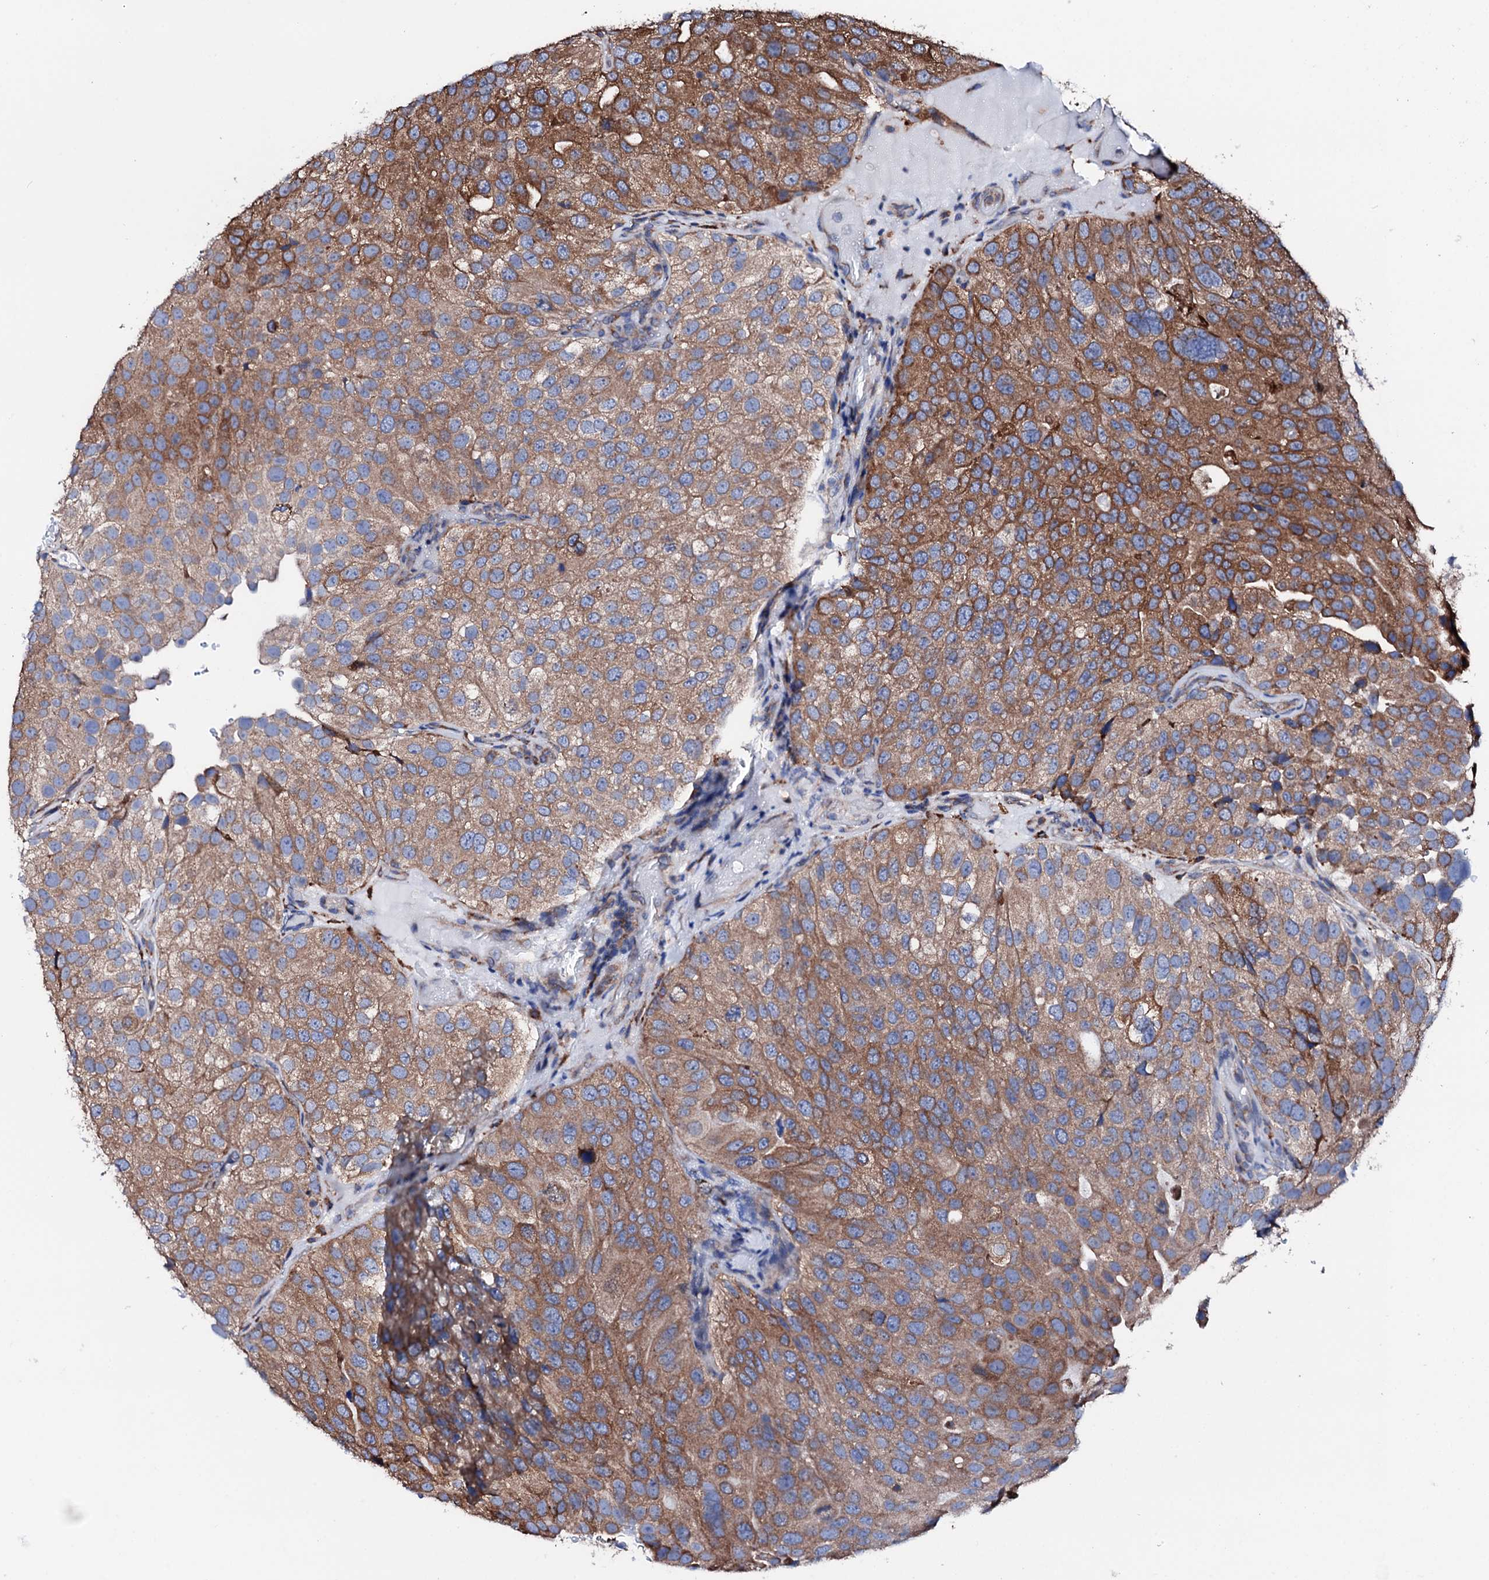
{"staining": {"intensity": "moderate", "quantity": ">75%", "location": "cytoplasmic/membranous"}, "tissue": "urothelial cancer", "cell_type": "Tumor cells", "image_type": "cancer", "snomed": [{"axis": "morphology", "description": "Urothelial carcinoma, Low grade"}, {"axis": "topography", "description": "Urinary bladder"}], "caption": "Urothelial cancer stained for a protein (brown) shows moderate cytoplasmic/membranous positive staining in about >75% of tumor cells.", "gene": "AMDHD1", "patient": {"sex": "male", "age": 78}}